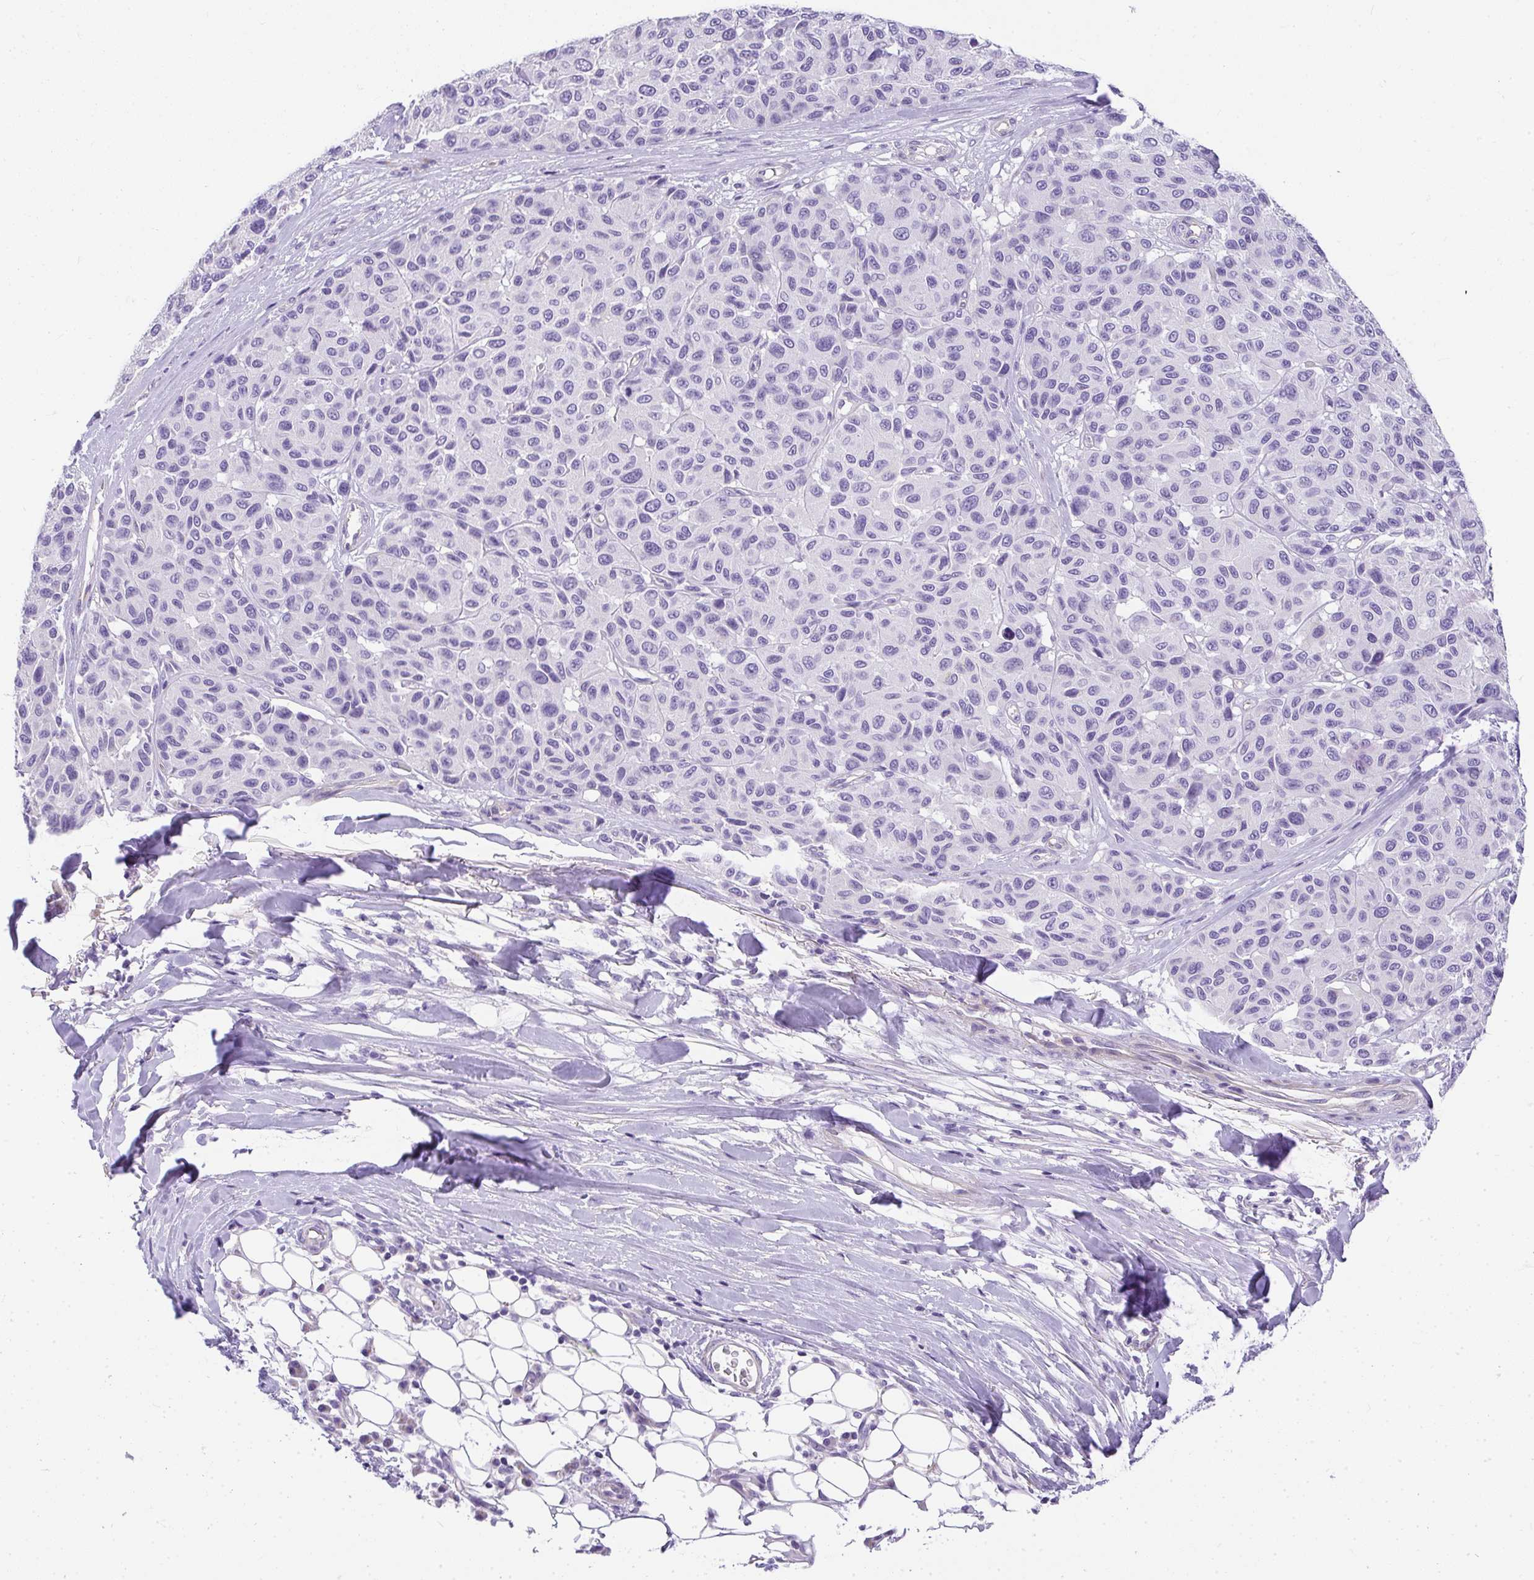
{"staining": {"intensity": "negative", "quantity": "none", "location": "none"}, "tissue": "melanoma", "cell_type": "Tumor cells", "image_type": "cancer", "snomed": [{"axis": "morphology", "description": "Malignant melanoma, NOS"}, {"axis": "topography", "description": "Skin"}], "caption": "Tumor cells are negative for protein expression in human malignant melanoma.", "gene": "PLPPR3", "patient": {"sex": "female", "age": 66}}